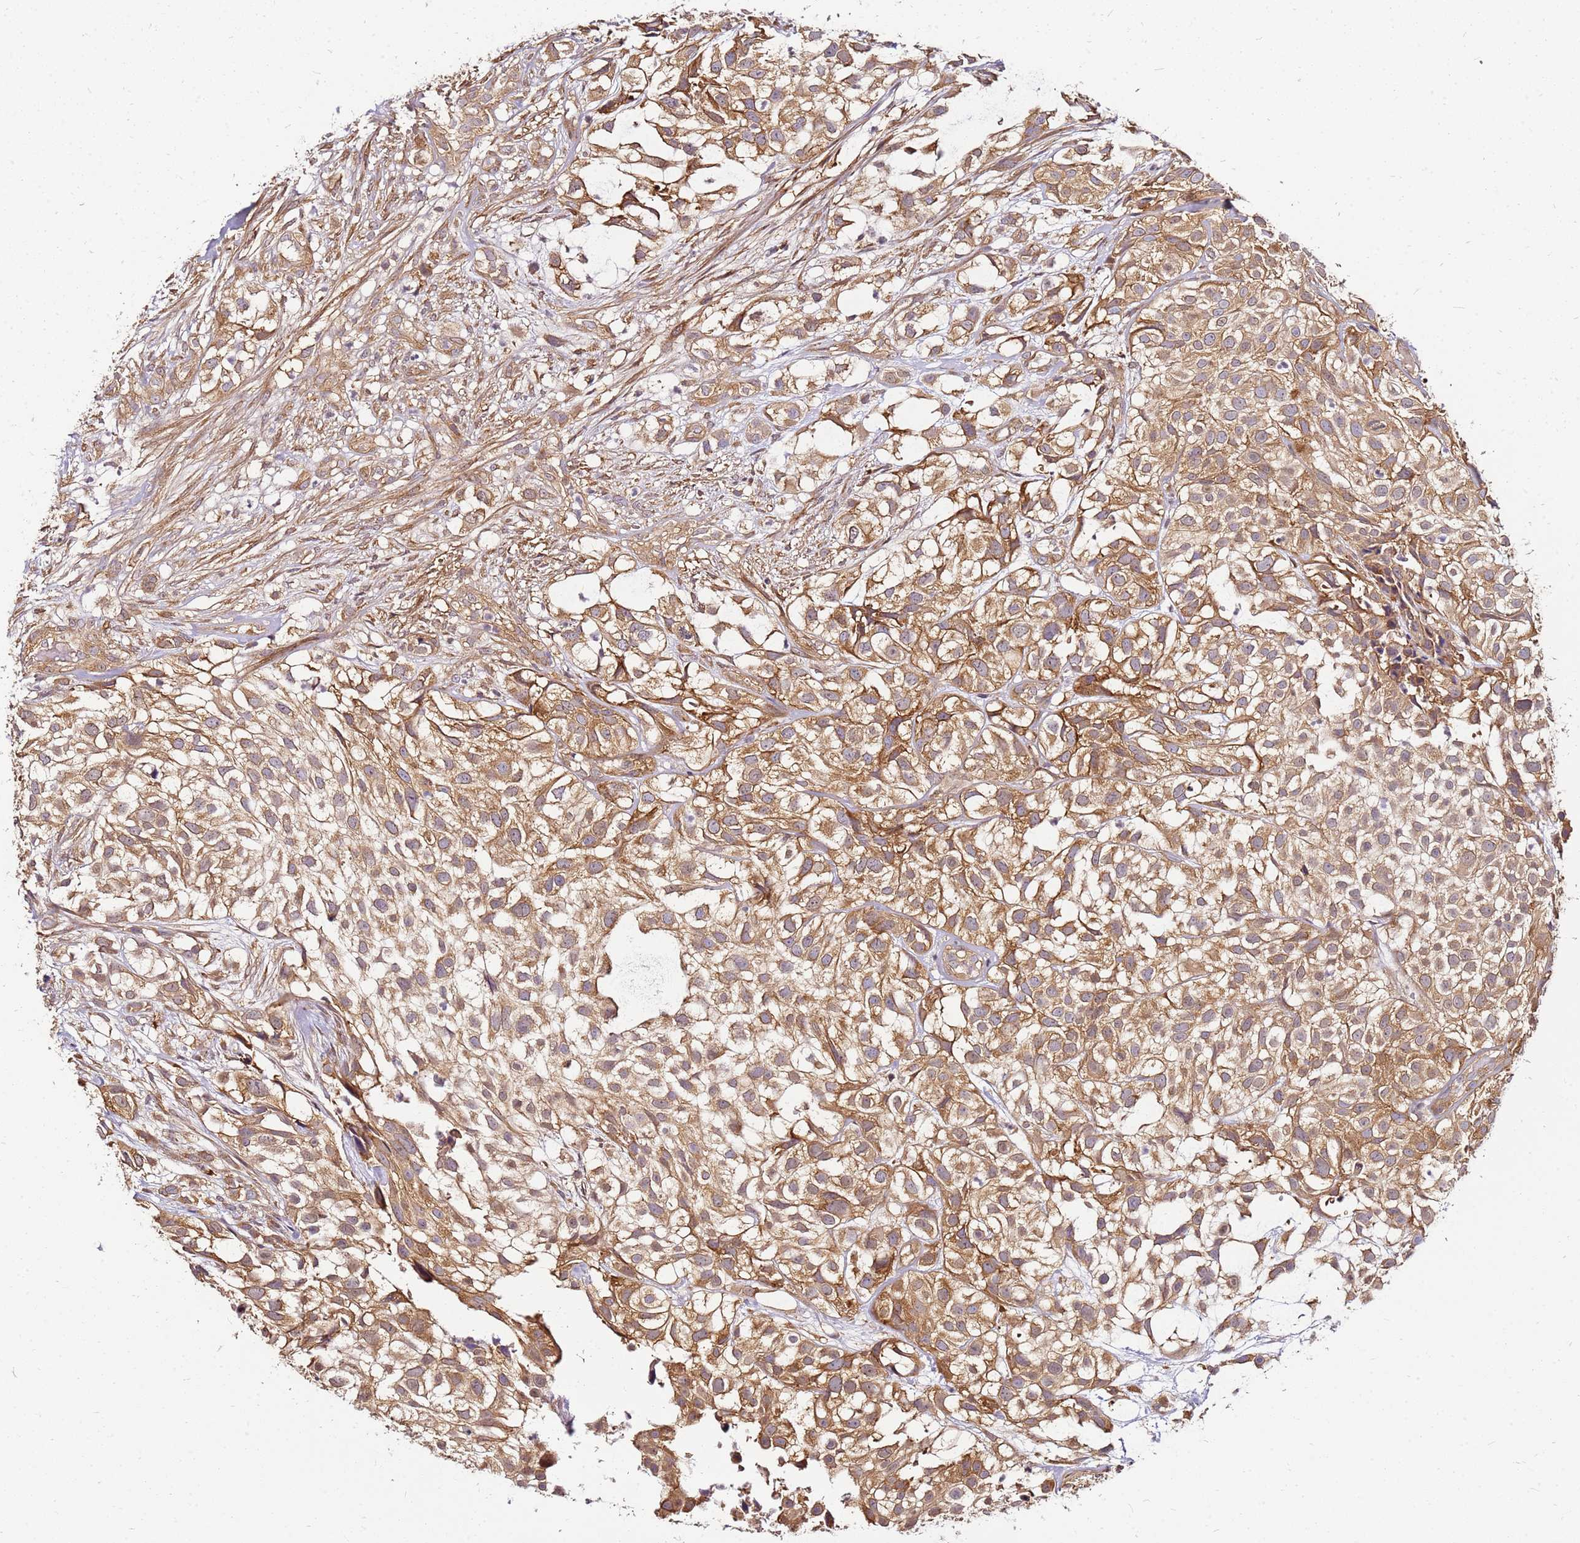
{"staining": {"intensity": "moderate", "quantity": ">75%", "location": "cytoplasmic/membranous"}, "tissue": "urothelial cancer", "cell_type": "Tumor cells", "image_type": "cancer", "snomed": [{"axis": "morphology", "description": "Urothelial carcinoma, High grade"}, {"axis": "topography", "description": "Urinary bladder"}], "caption": "A micrograph of human urothelial cancer stained for a protein demonstrates moderate cytoplasmic/membranous brown staining in tumor cells.", "gene": "PIH1D1", "patient": {"sex": "male", "age": 56}}